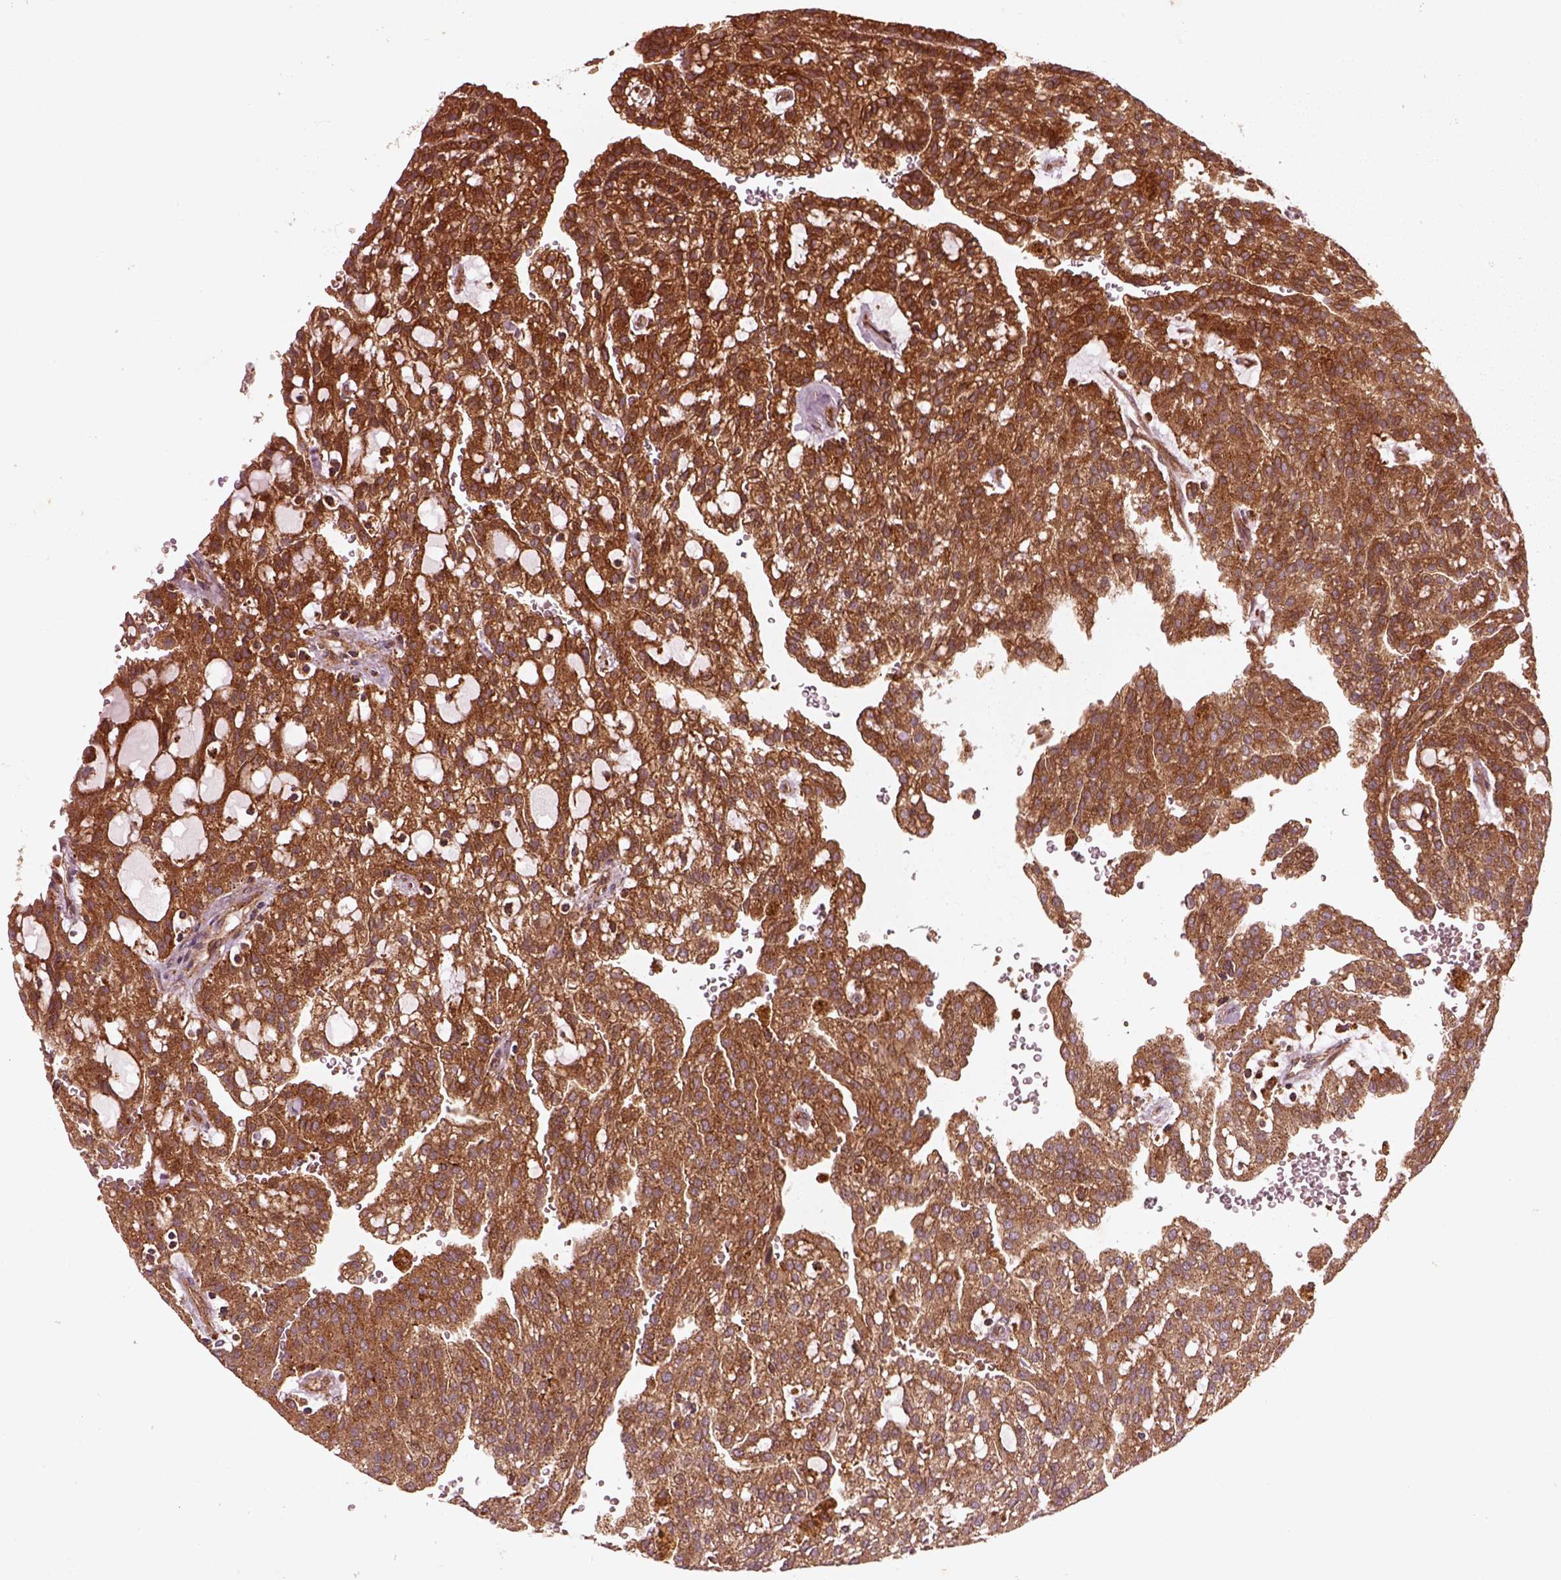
{"staining": {"intensity": "strong", "quantity": "25%-75%", "location": "cytoplasmic/membranous"}, "tissue": "renal cancer", "cell_type": "Tumor cells", "image_type": "cancer", "snomed": [{"axis": "morphology", "description": "Adenocarcinoma, NOS"}, {"axis": "topography", "description": "Kidney"}], "caption": "Adenocarcinoma (renal) stained for a protein (brown) shows strong cytoplasmic/membranous positive staining in approximately 25%-75% of tumor cells.", "gene": "WASHC2A", "patient": {"sex": "male", "age": 63}}